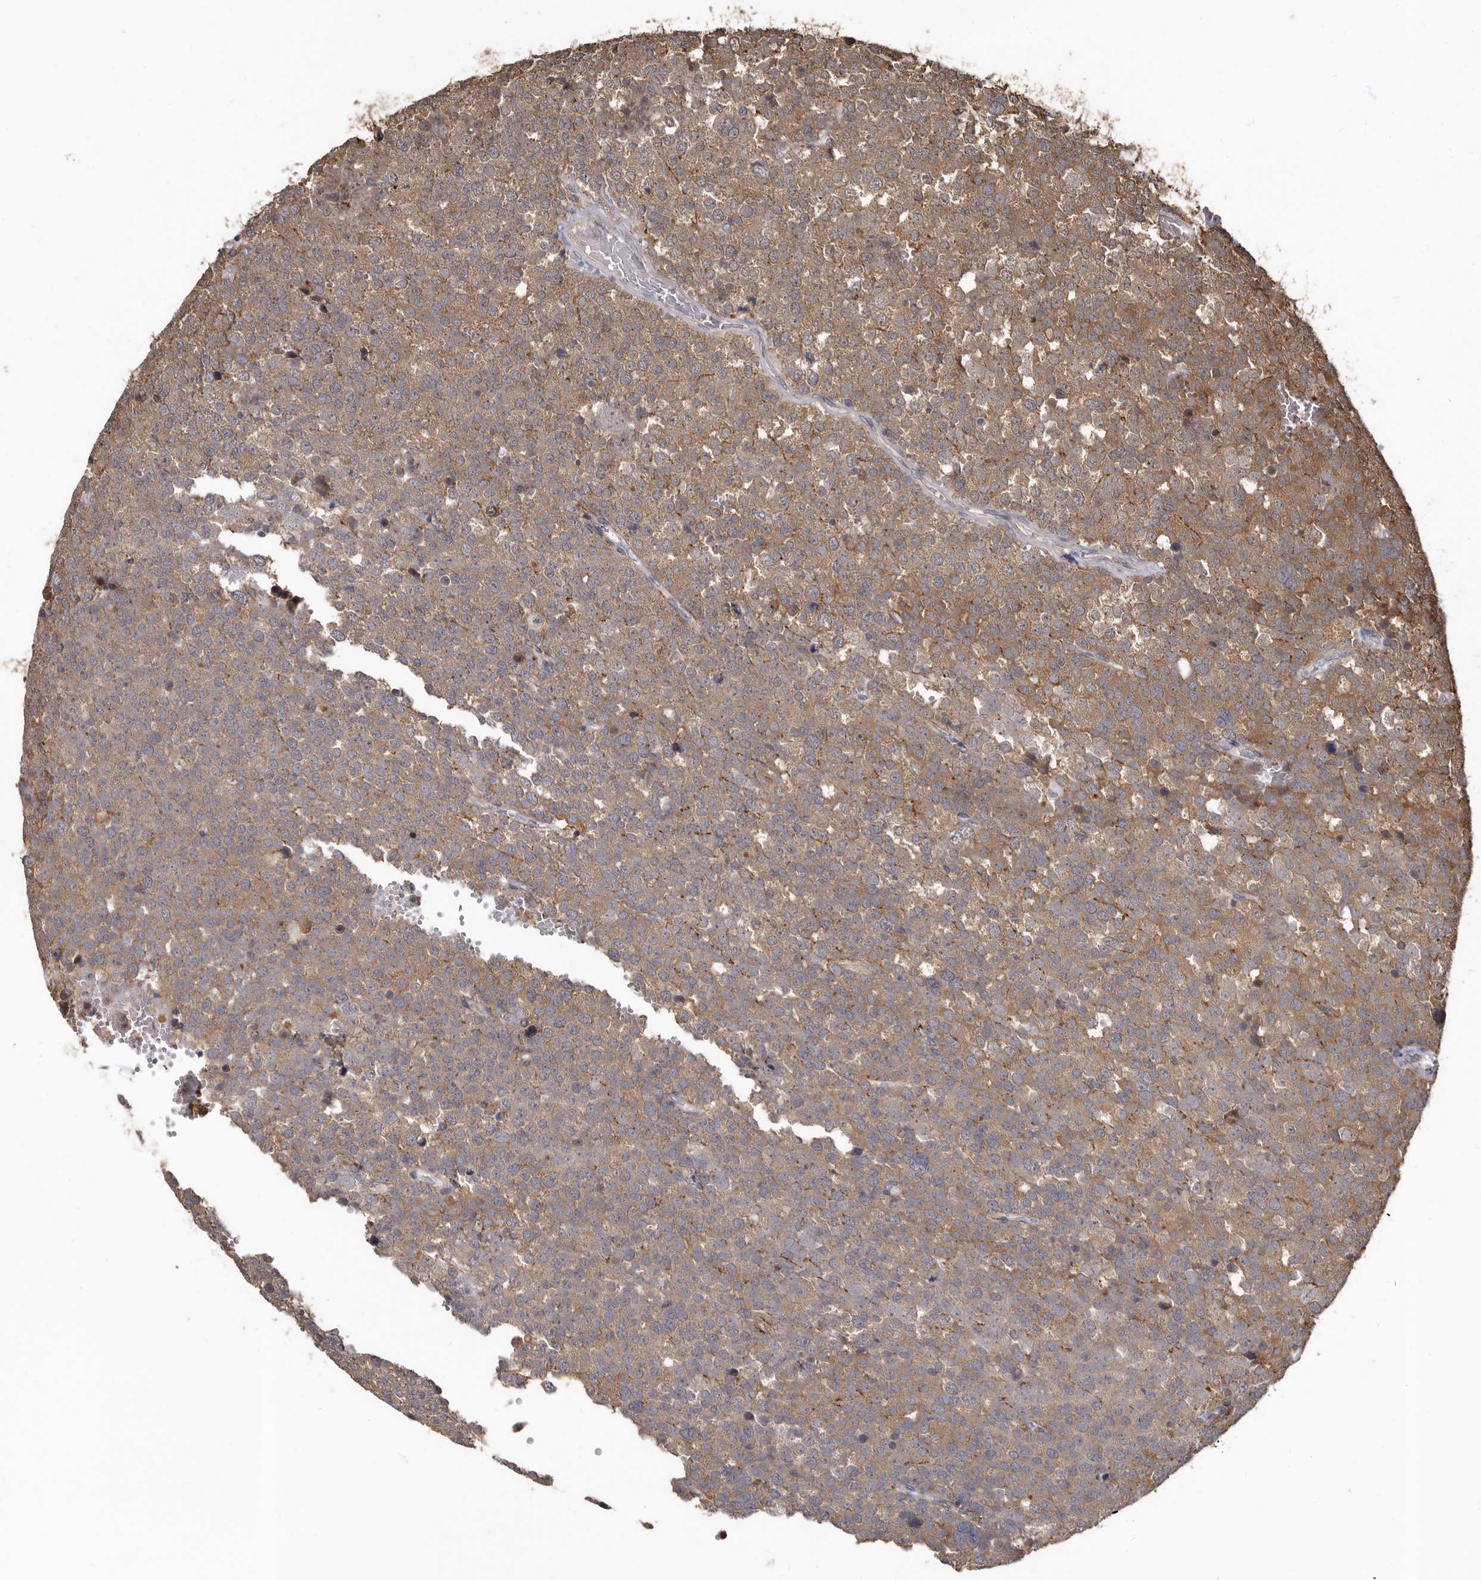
{"staining": {"intensity": "moderate", "quantity": ">75%", "location": "cytoplasmic/membranous"}, "tissue": "testis cancer", "cell_type": "Tumor cells", "image_type": "cancer", "snomed": [{"axis": "morphology", "description": "Seminoma, NOS"}, {"axis": "topography", "description": "Testis"}], "caption": "Immunohistochemical staining of human seminoma (testis) displays medium levels of moderate cytoplasmic/membranous protein positivity in about >75% of tumor cells. The protein of interest is stained brown, and the nuclei are stained in blue (DAB IHC with brightfield microscopy, high magnification).", "gene": "LRGUK", "patient": {"sex": "male", "age": 71}}